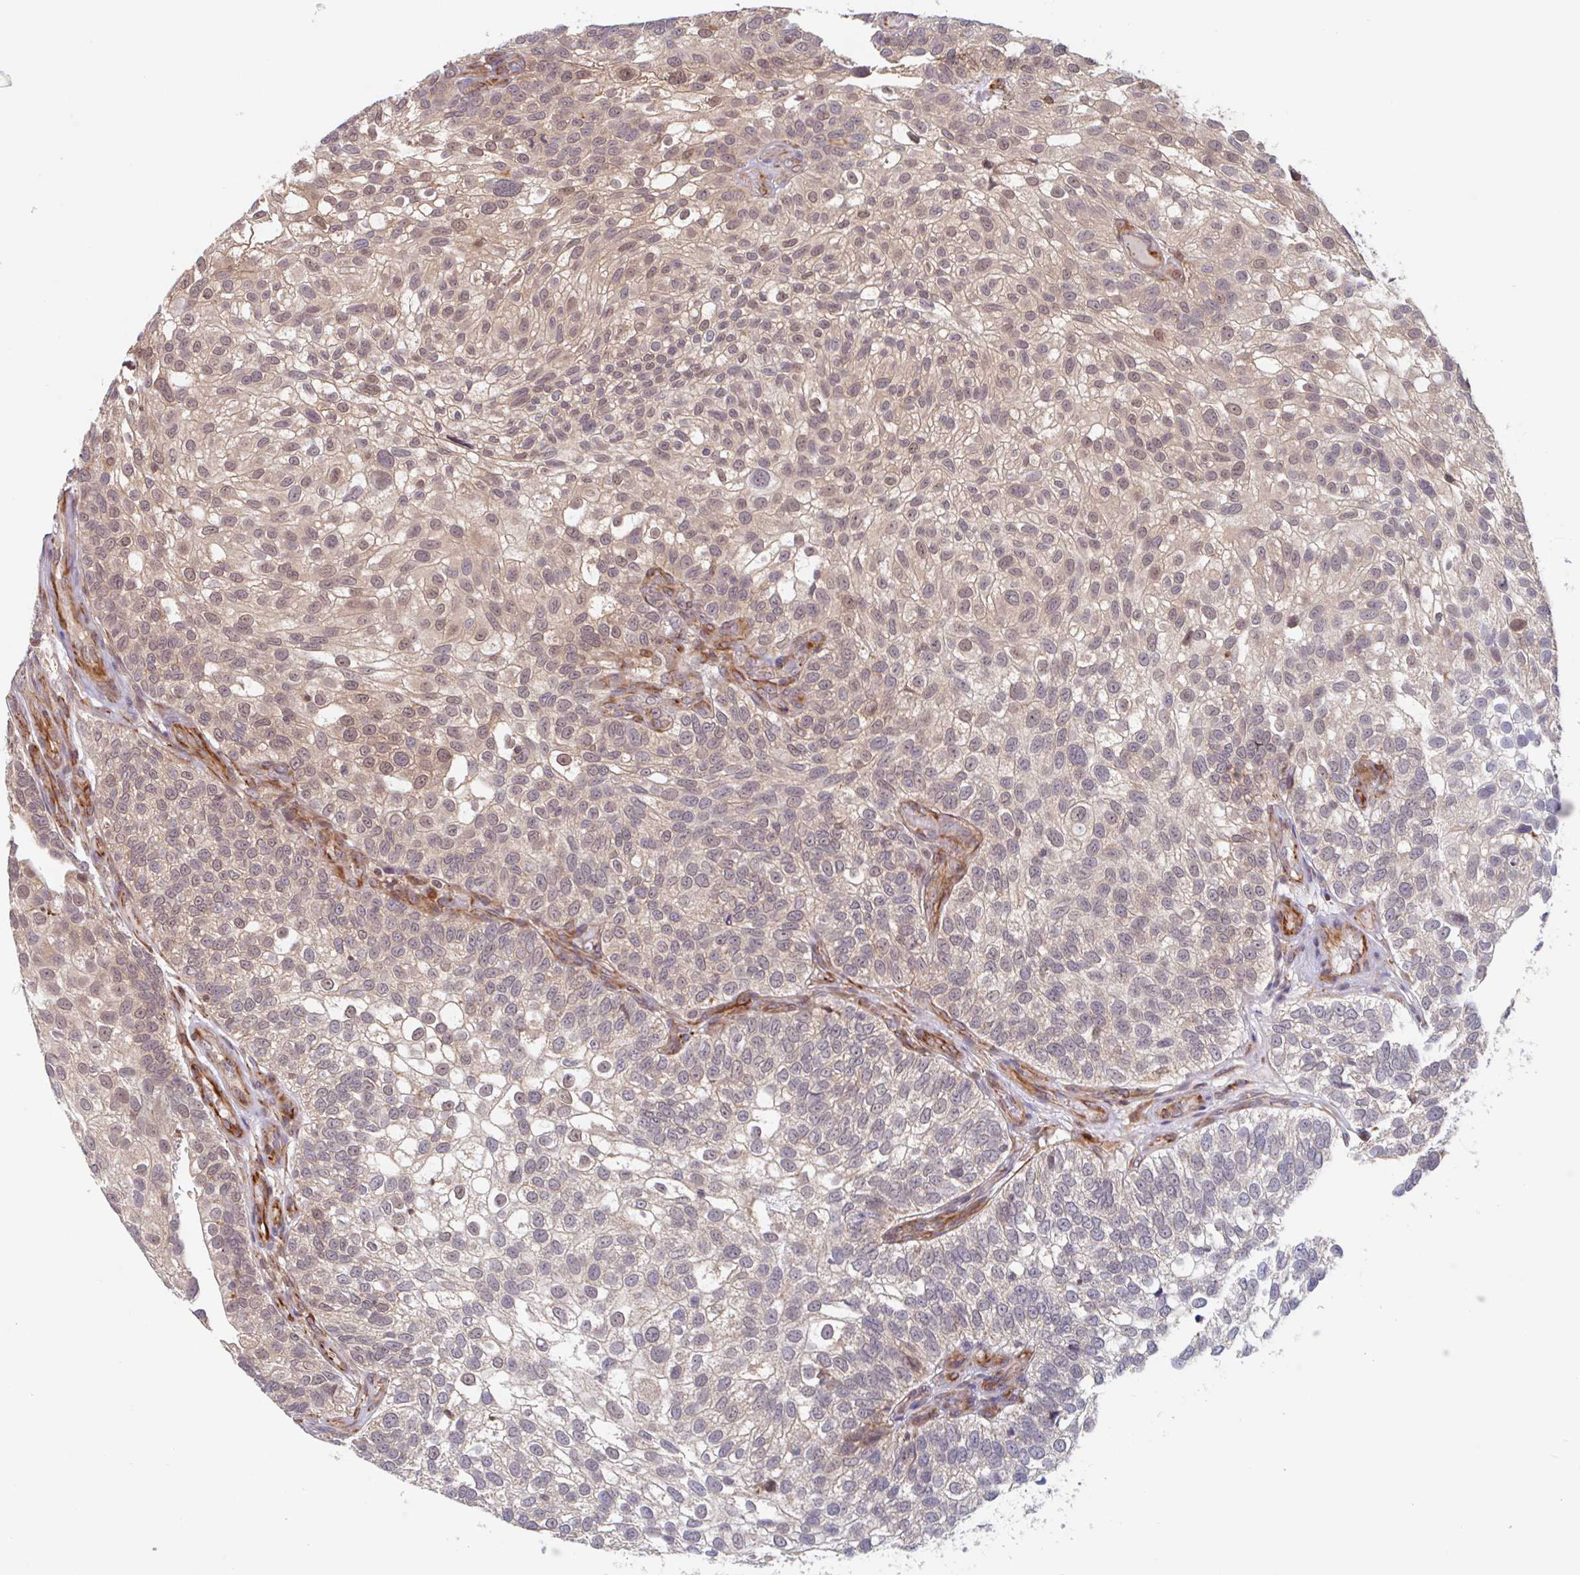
{"staining": {"intensity": "weak", "quantity": "25%-75%", "location": "nuclear"}, "tissue": "urothelial cancer", "cell_type": "Tumor cells", "image_type": "cancer", "snomed": [{"axis": "morphology", "description": "Urothelial carcinoma, NOS"}, {"axis": "topography", "description": "Urinary bladder"}], "caption": "Human transitional cell carcinoma stained with a protein marker demonstrates weak staining in tumor cells.", "gene": "NUB1", "patient": {"sex": "male", "age": 87}}